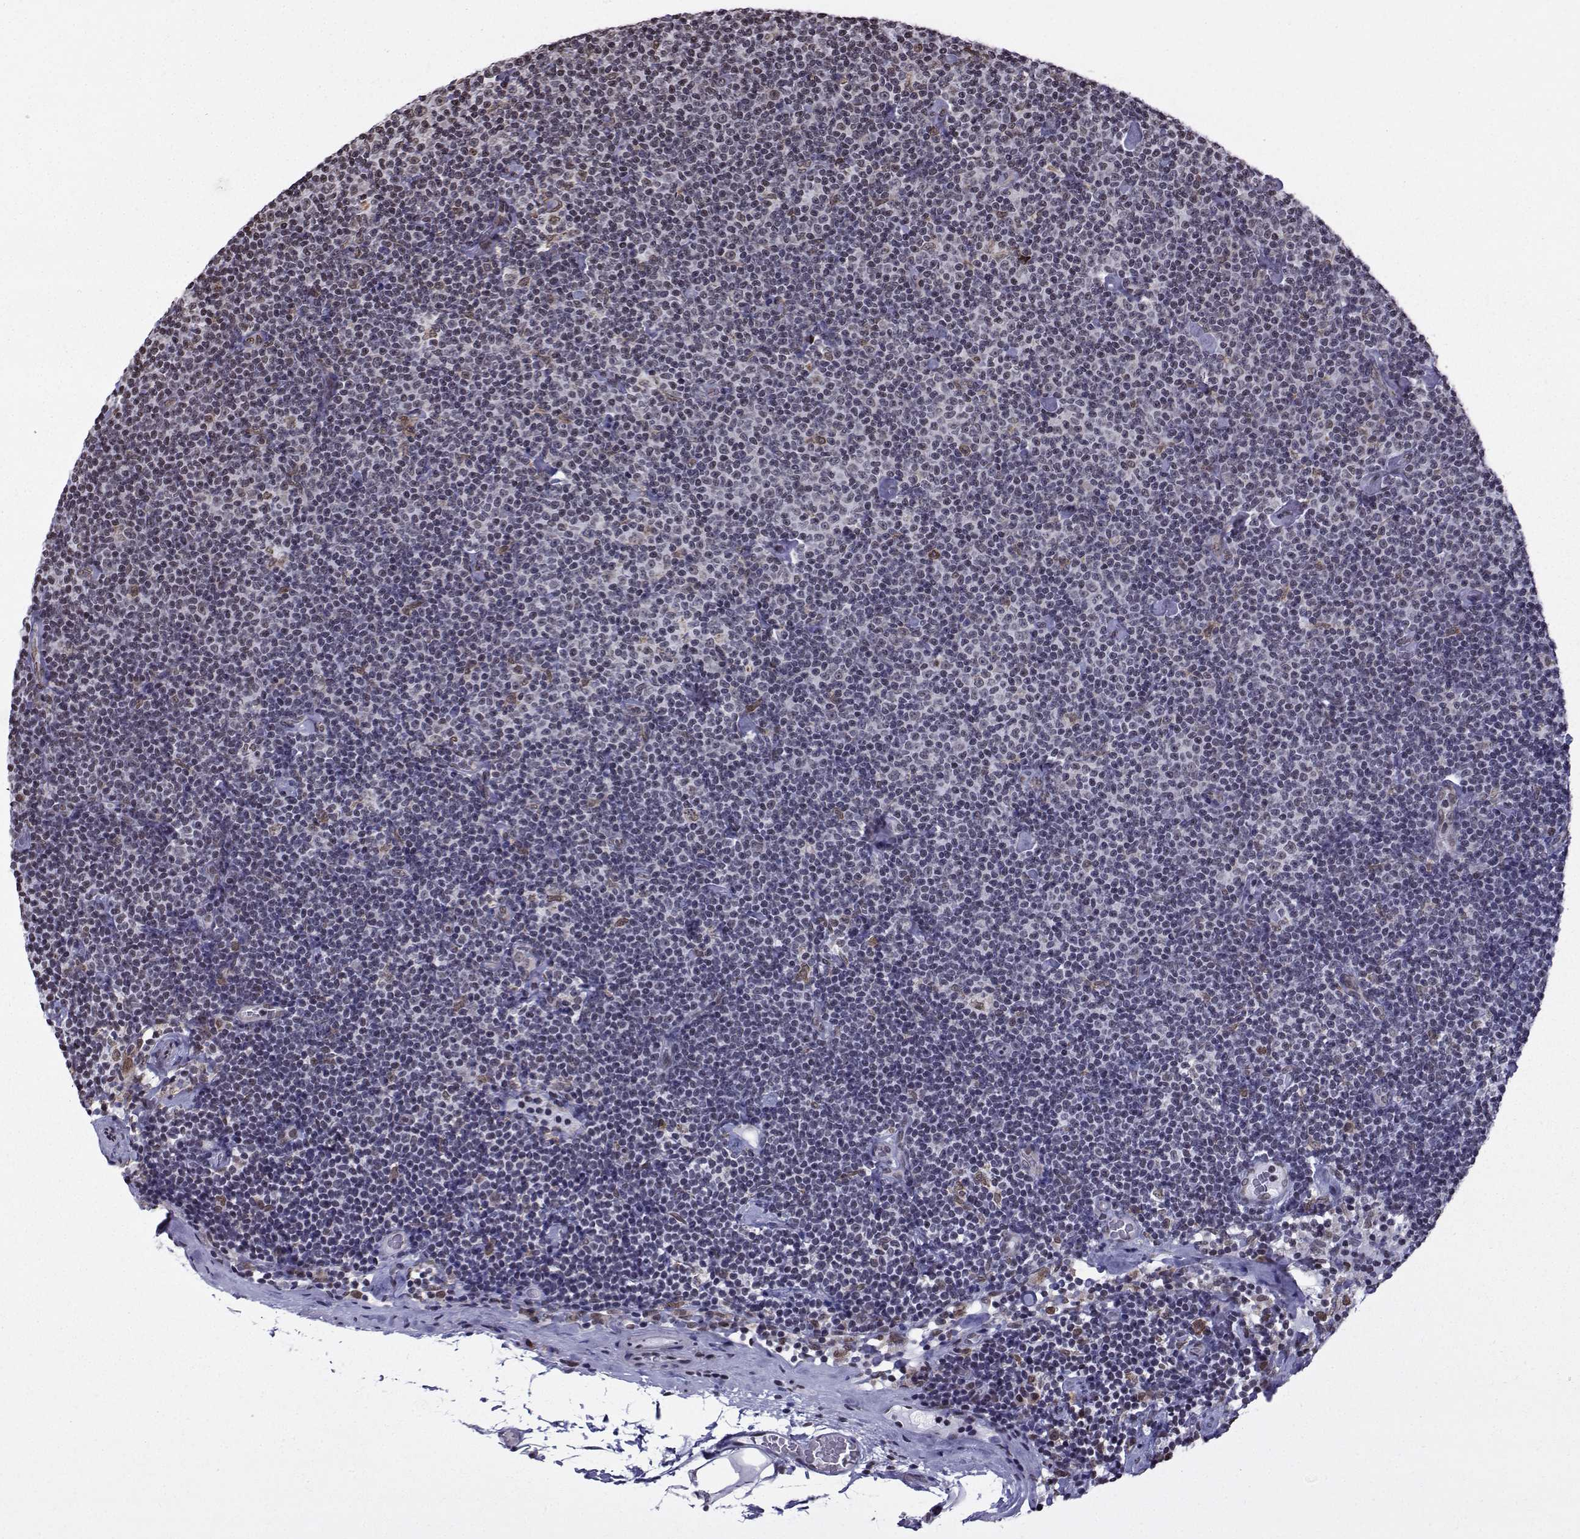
{"staining": {"intensity": "negative", "quantity": "none", "location": "none"}, "tissue": "lymphoma", "cell_type": "Tumor cells", "image_type": "cancer", "snomed": [{"axis": "morphology", "description": "Malignant lymphoma, non-Hodgkin's type, Low grade"}, {"axis": "topography", "description": "Lymph node"}], "caption": "IHC image of neoplastic tissue: malignant lymphoma, non-Hodgkin's type (low-grade) stained with DAB (3,3'-diaminobenzidine) reveals no significant protein staining in tumor cells.", "gene": "EZH1", "patient": {"sex": "male", "age": 81}}